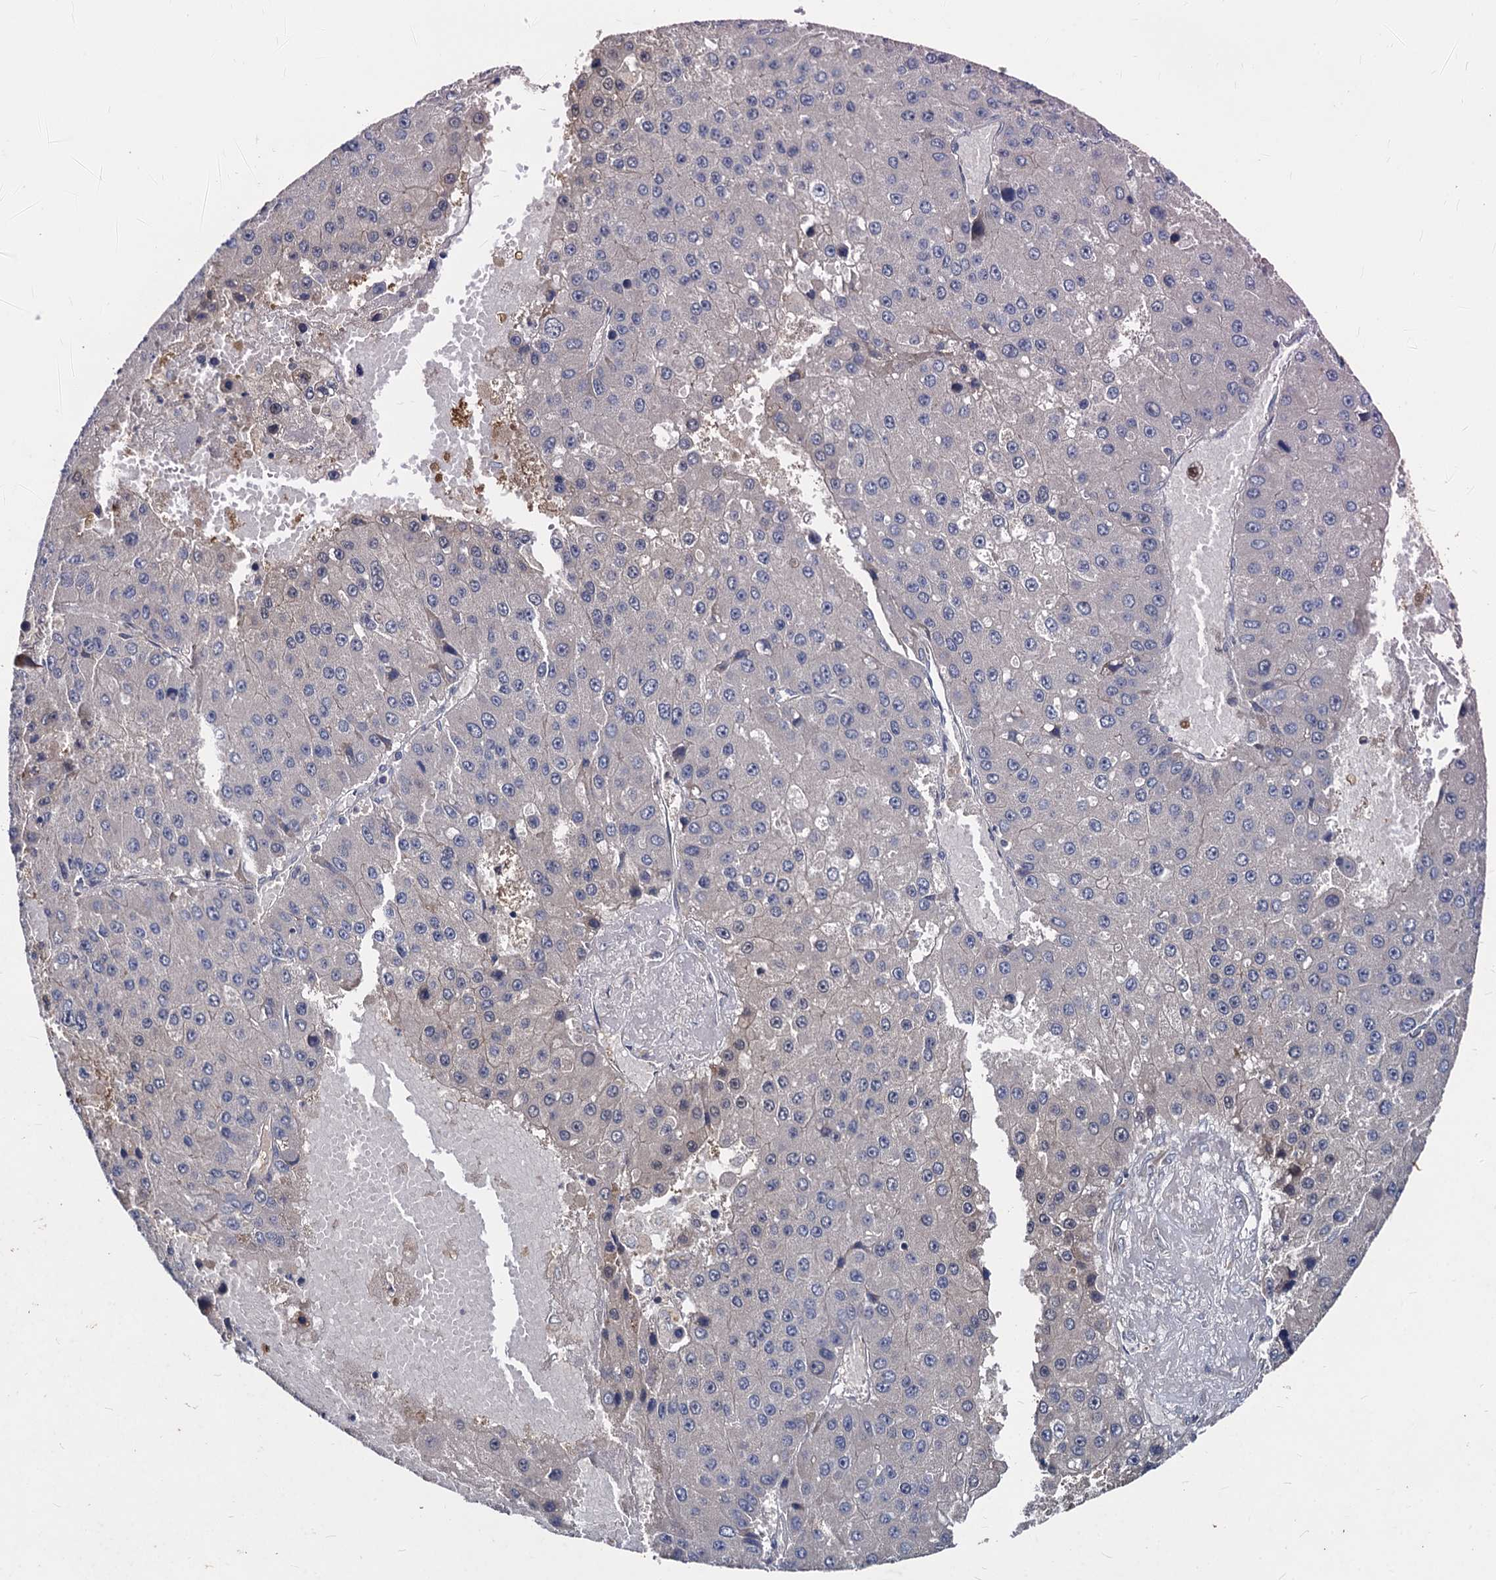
{"staining": {"intensity": "weak", "quantity": "<25%", "location": "cytoplasmic/membranous"}, "tissue": "liver cancer", "cell_type": "Tumor cells", "image_type": "cancer", "snomed": [{"axis": "morphology", "description": "Carcinoma, Hepatocellular, NOS"}, {"axis": "topography", "description": "Liver"}], "caption": "This is an immunohistochemistry histopathology image of hepatocellular carcinoma (liver). There is no expression in tumor cells.", "gene": "CCDC184", "patient": {"sex": "female", "age": 73}}